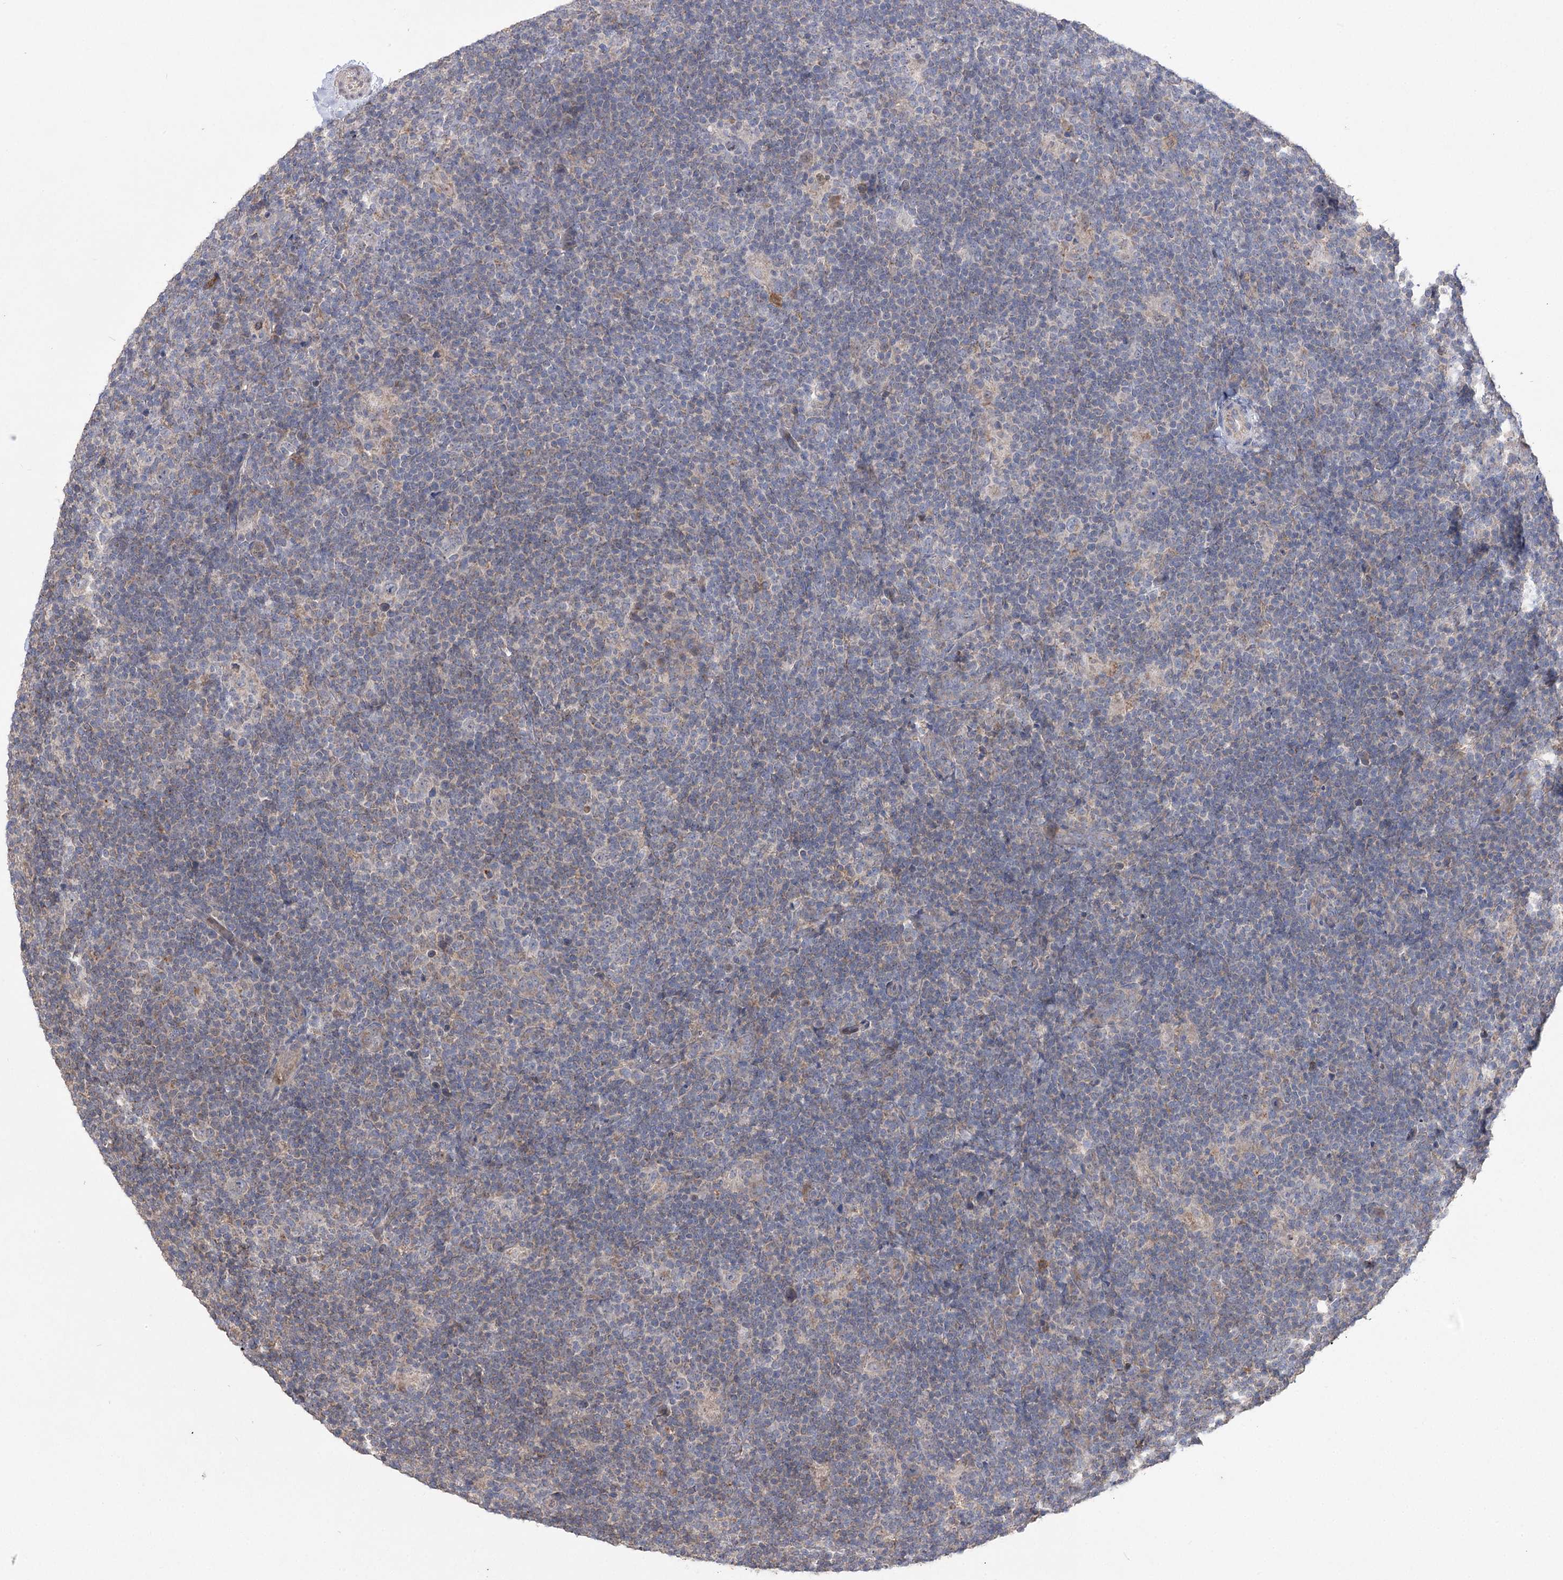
{"staining": {"intensity": "negative", "quantity": "none", "location": "none"}, "tissue": "lymphoma", "cell_type": "Tumor cells", "image_type": "cancer", "snomed": [{"axis": "morphology", "description": "Hodgkin's disease, NOS"}, {"axis": "topography", "description": "Lymph node"}], "caption": "High magnification brightfield microscopy of Hodgkin's disease stained with DAB (brown) and counterstained with hematoxylin (blue): tumor cells show no significant positivity.", "gene": "AURKC", "patient": {"sex": "female", "age": 57}}